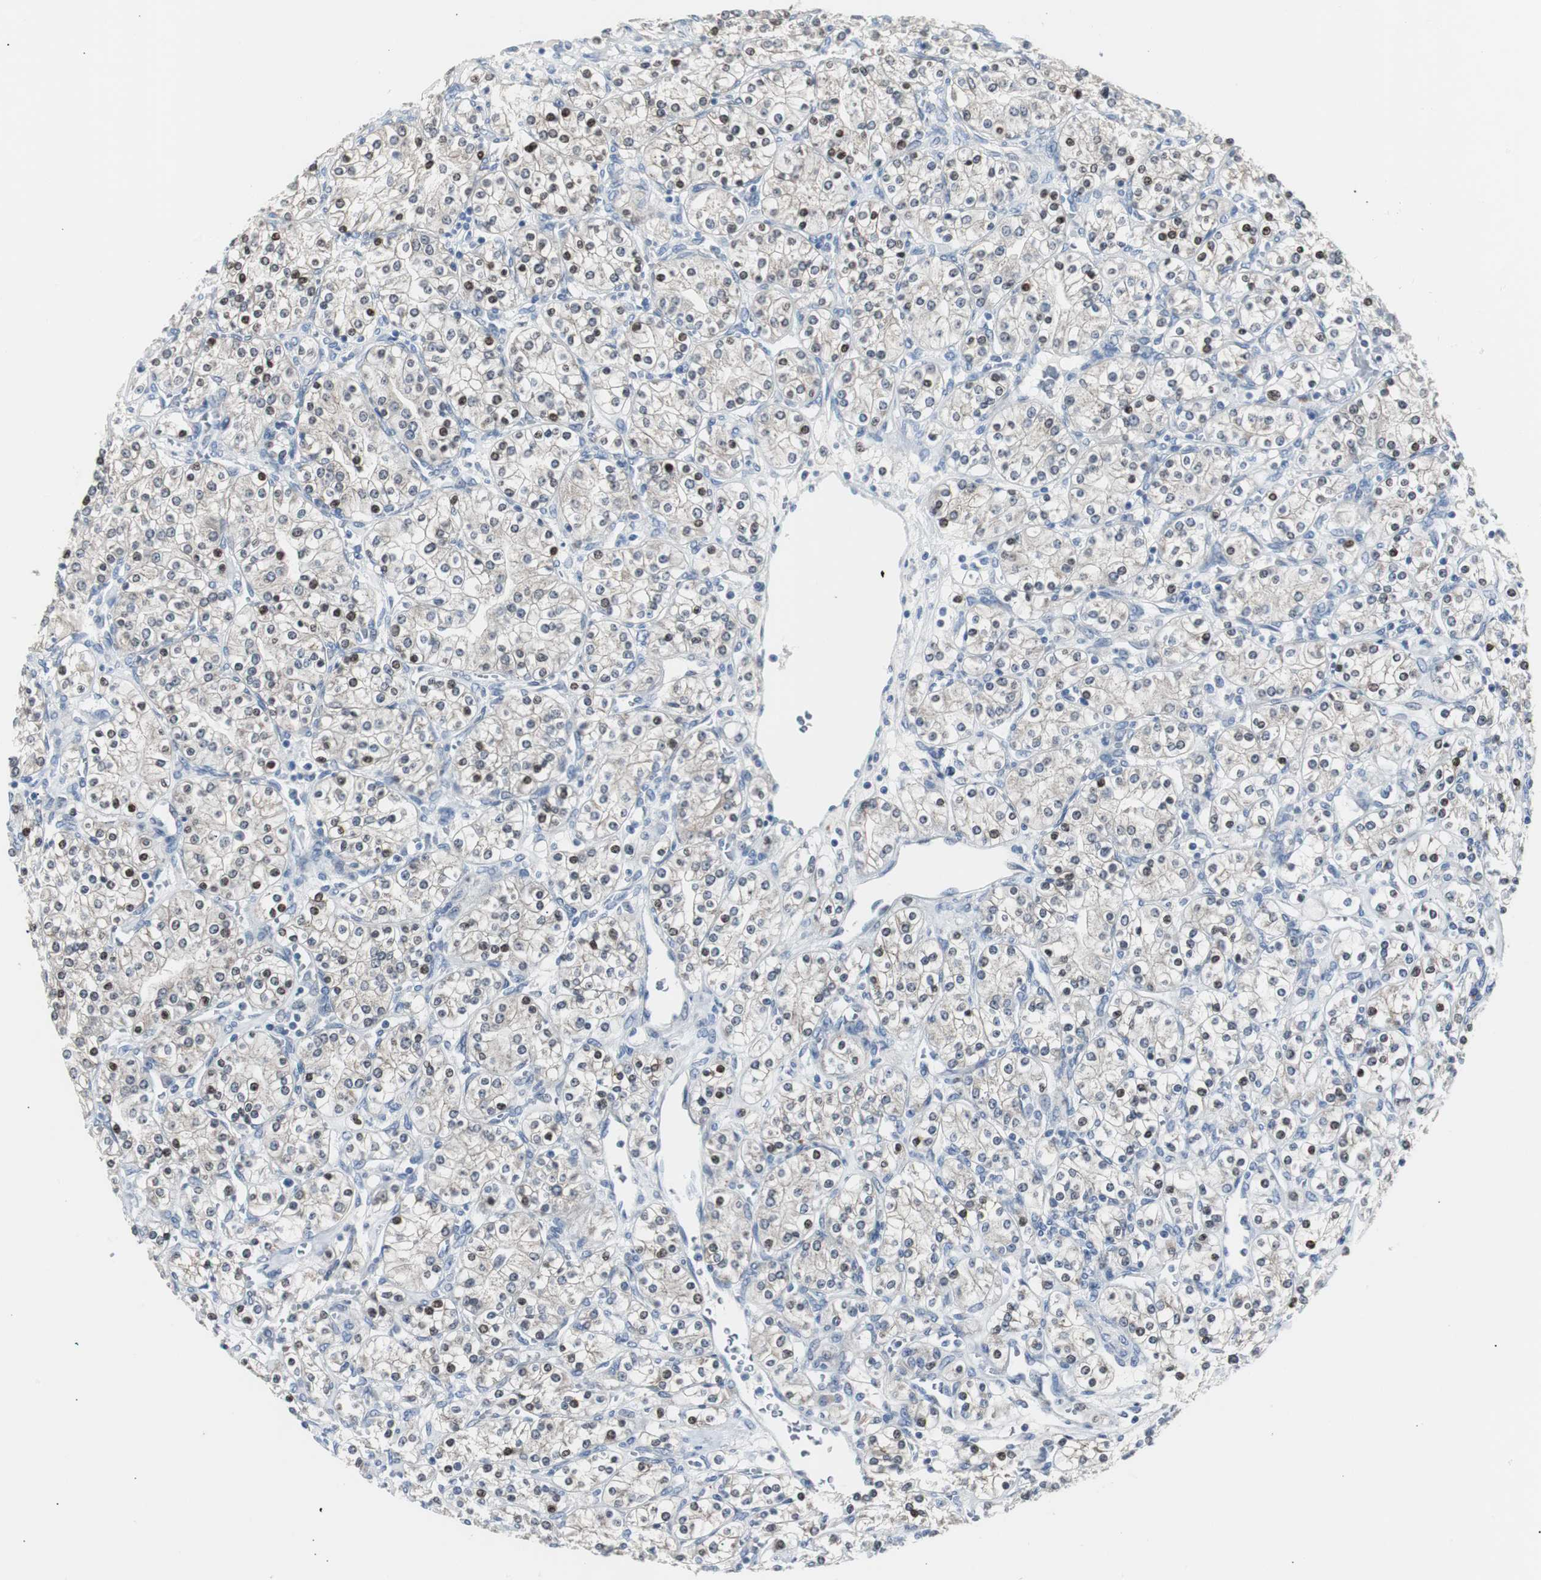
{"staining": {"intensity": "moderate", "quantity": "<25%", "location": "nuclear"}, "tissue": "renal cancer", "cell_type": "Tumor cells", "image_type": "cancer", "snomed": [{"axis": "morphology", "description": "Adenocarcinoma, NOS"}, {"axis": "topography", "description": "Kidney"}], "caption": "A brown stain labels moderate nuclear positivity of a protein in renal cancer tumor cells.", "gene": "SOX30", "patient": {"sex": "male", "age": 77}}